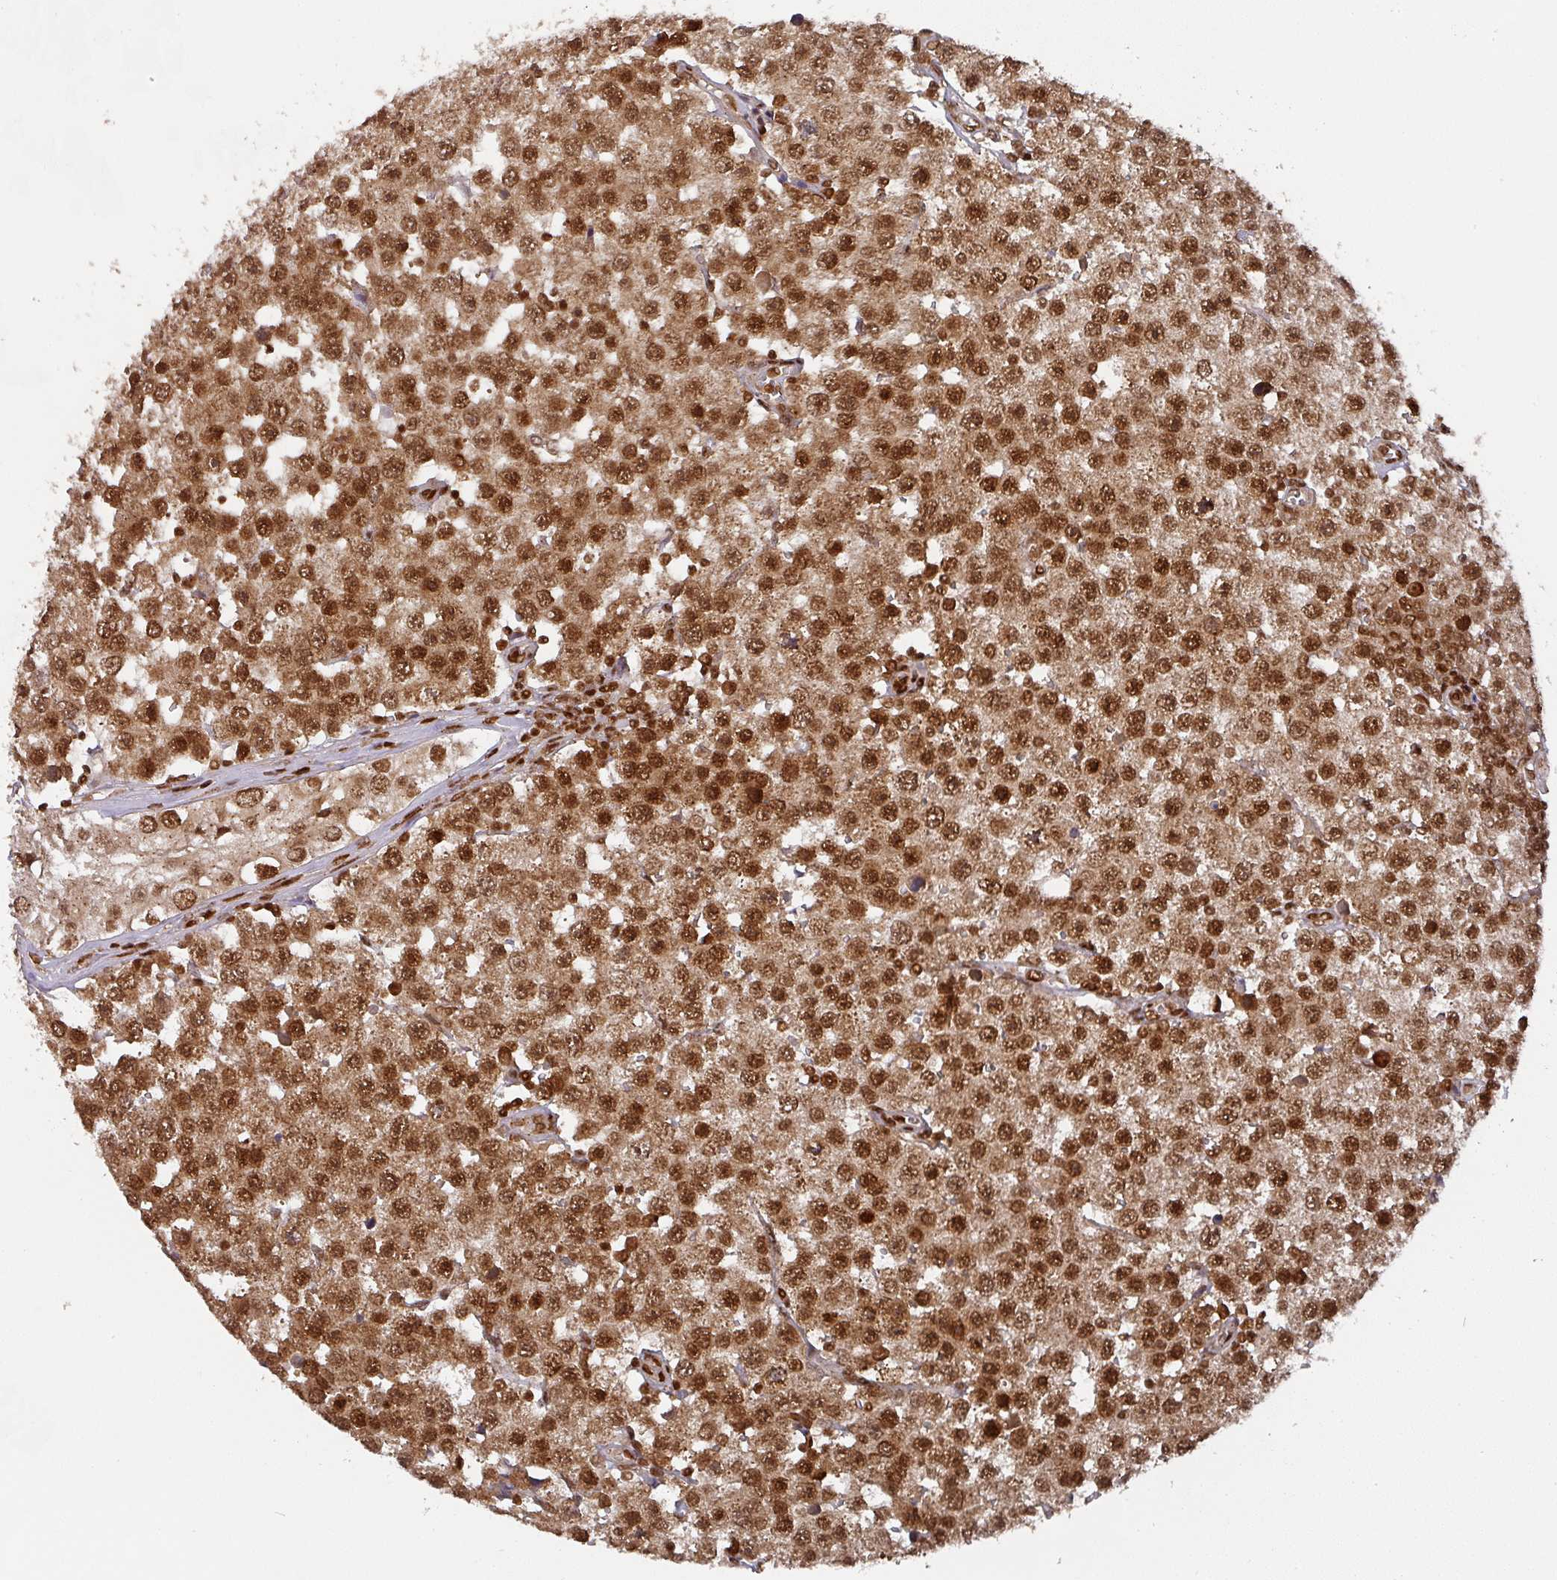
{"staining": {"intensity": "strong", "quantity": ">75%", "location": "cytoplasmic/membranous,nuclear"}, "tissue": "testis cancer", "cell_type": "Tumor cells", "image_type": "cancer", "snomed": [{"axis": "morphology", "description": "Seminoma, NOS"}, {"axis": "topography", "description": "Testis"}], "caption": "About >75% of tumor cells in human testis cancer display strong cytoplasmic/membranous and nuclear protein staining as visualized by brown immunohistochemical staining.", "gene": "DIDO1", "patient": {"sex": "male", "age": 34}}